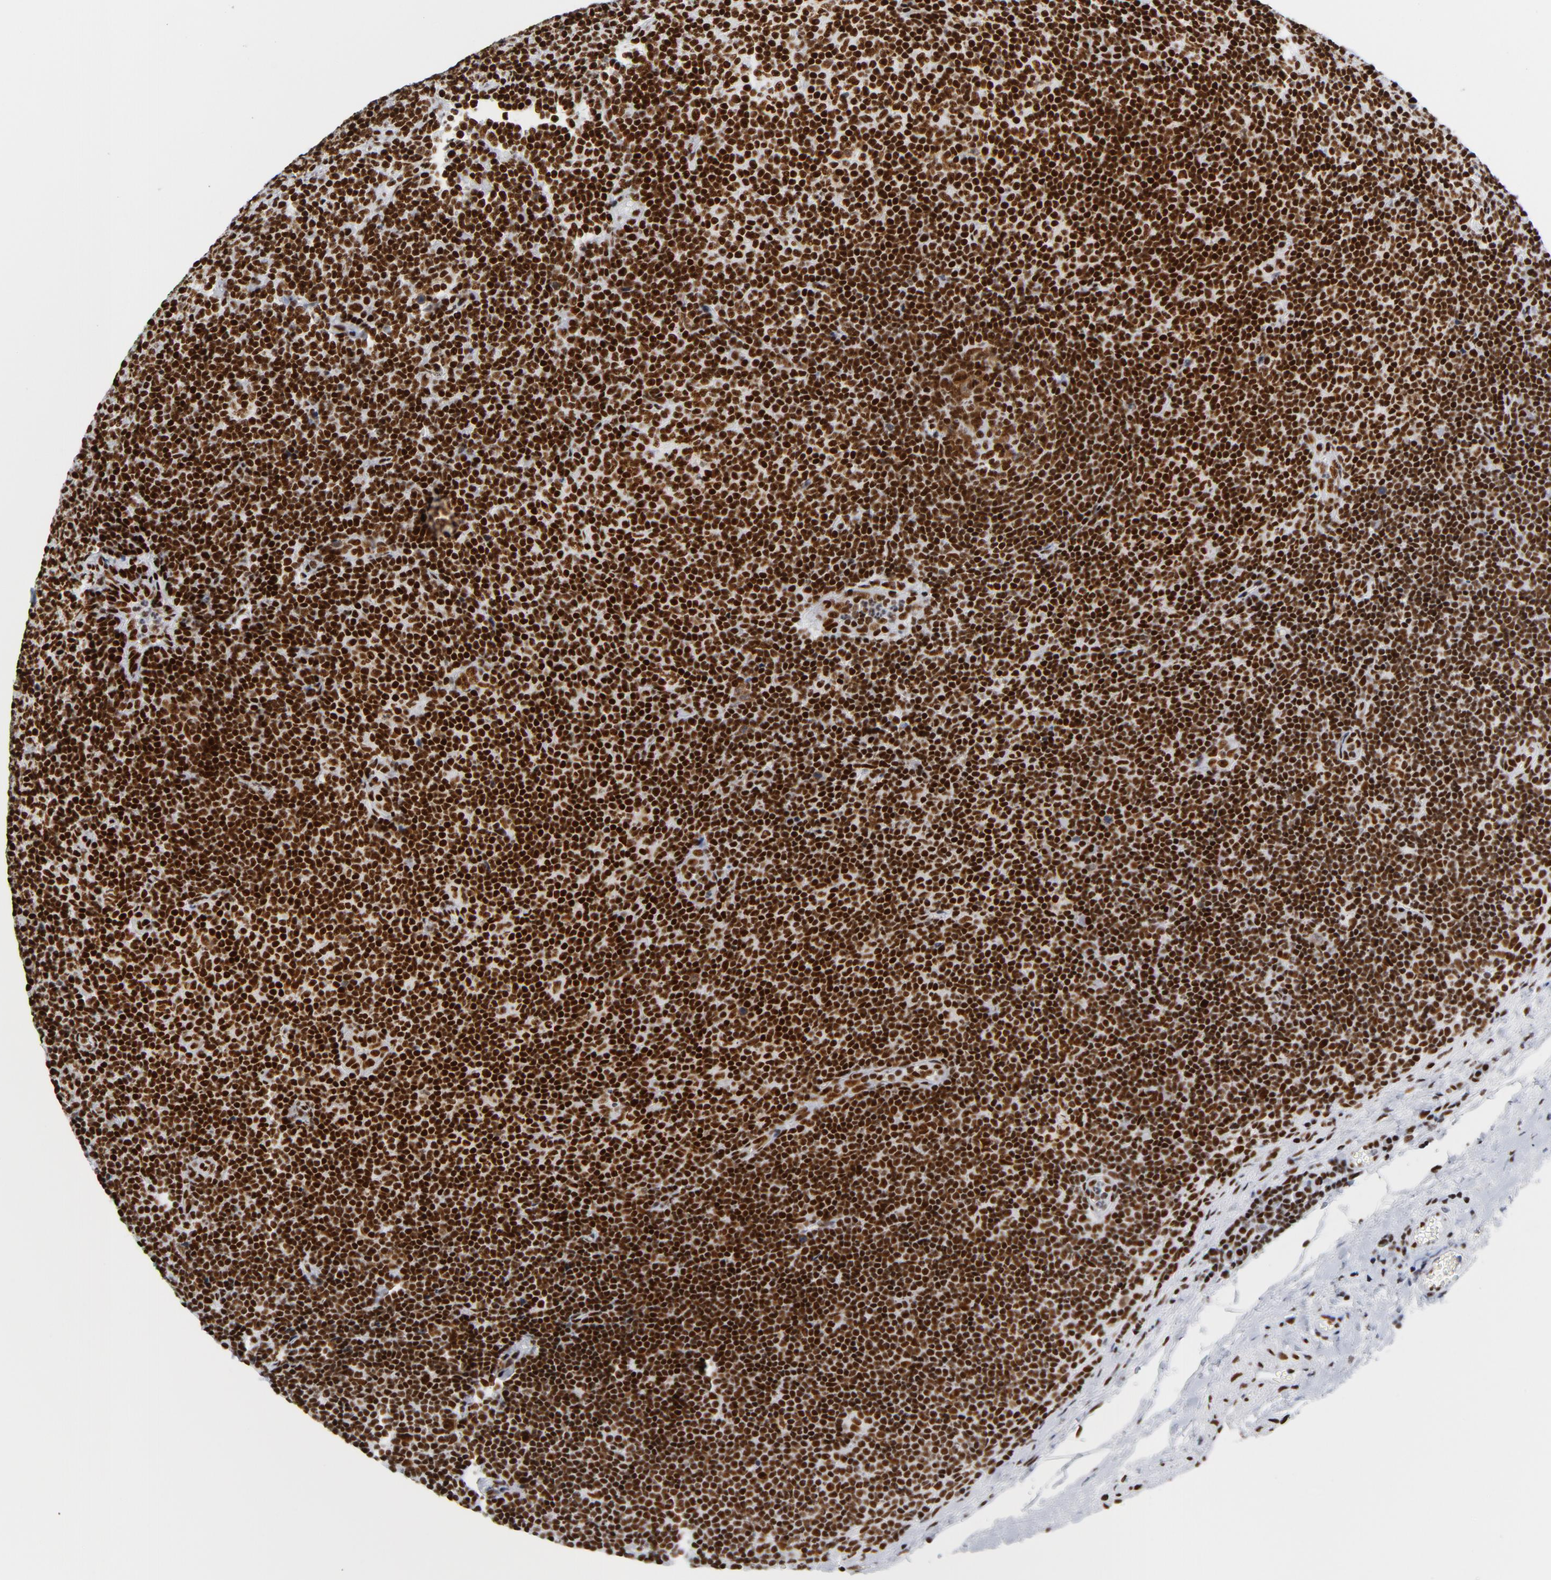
{"staining": {"intensity": "strong", "quantity": ">75%", "location": "nuclear"}, "tissue": "lymphoma", "cell_type": "Tumor cells", "image_type": "cancer", "snomed": [{"axis": "morphology", "description": "Malignant lymphoma, non-Hodgkin's type, Low grade"}, {"axis": "topography", "description": "Lymph node"}], "caption": "Immunohistochemical staining of lymphoma exhibits strong nuclear protein expression in about >75% of tumor cells.", "gene": "XRCC5", "patient": {"sex": "male", "age": 70}}